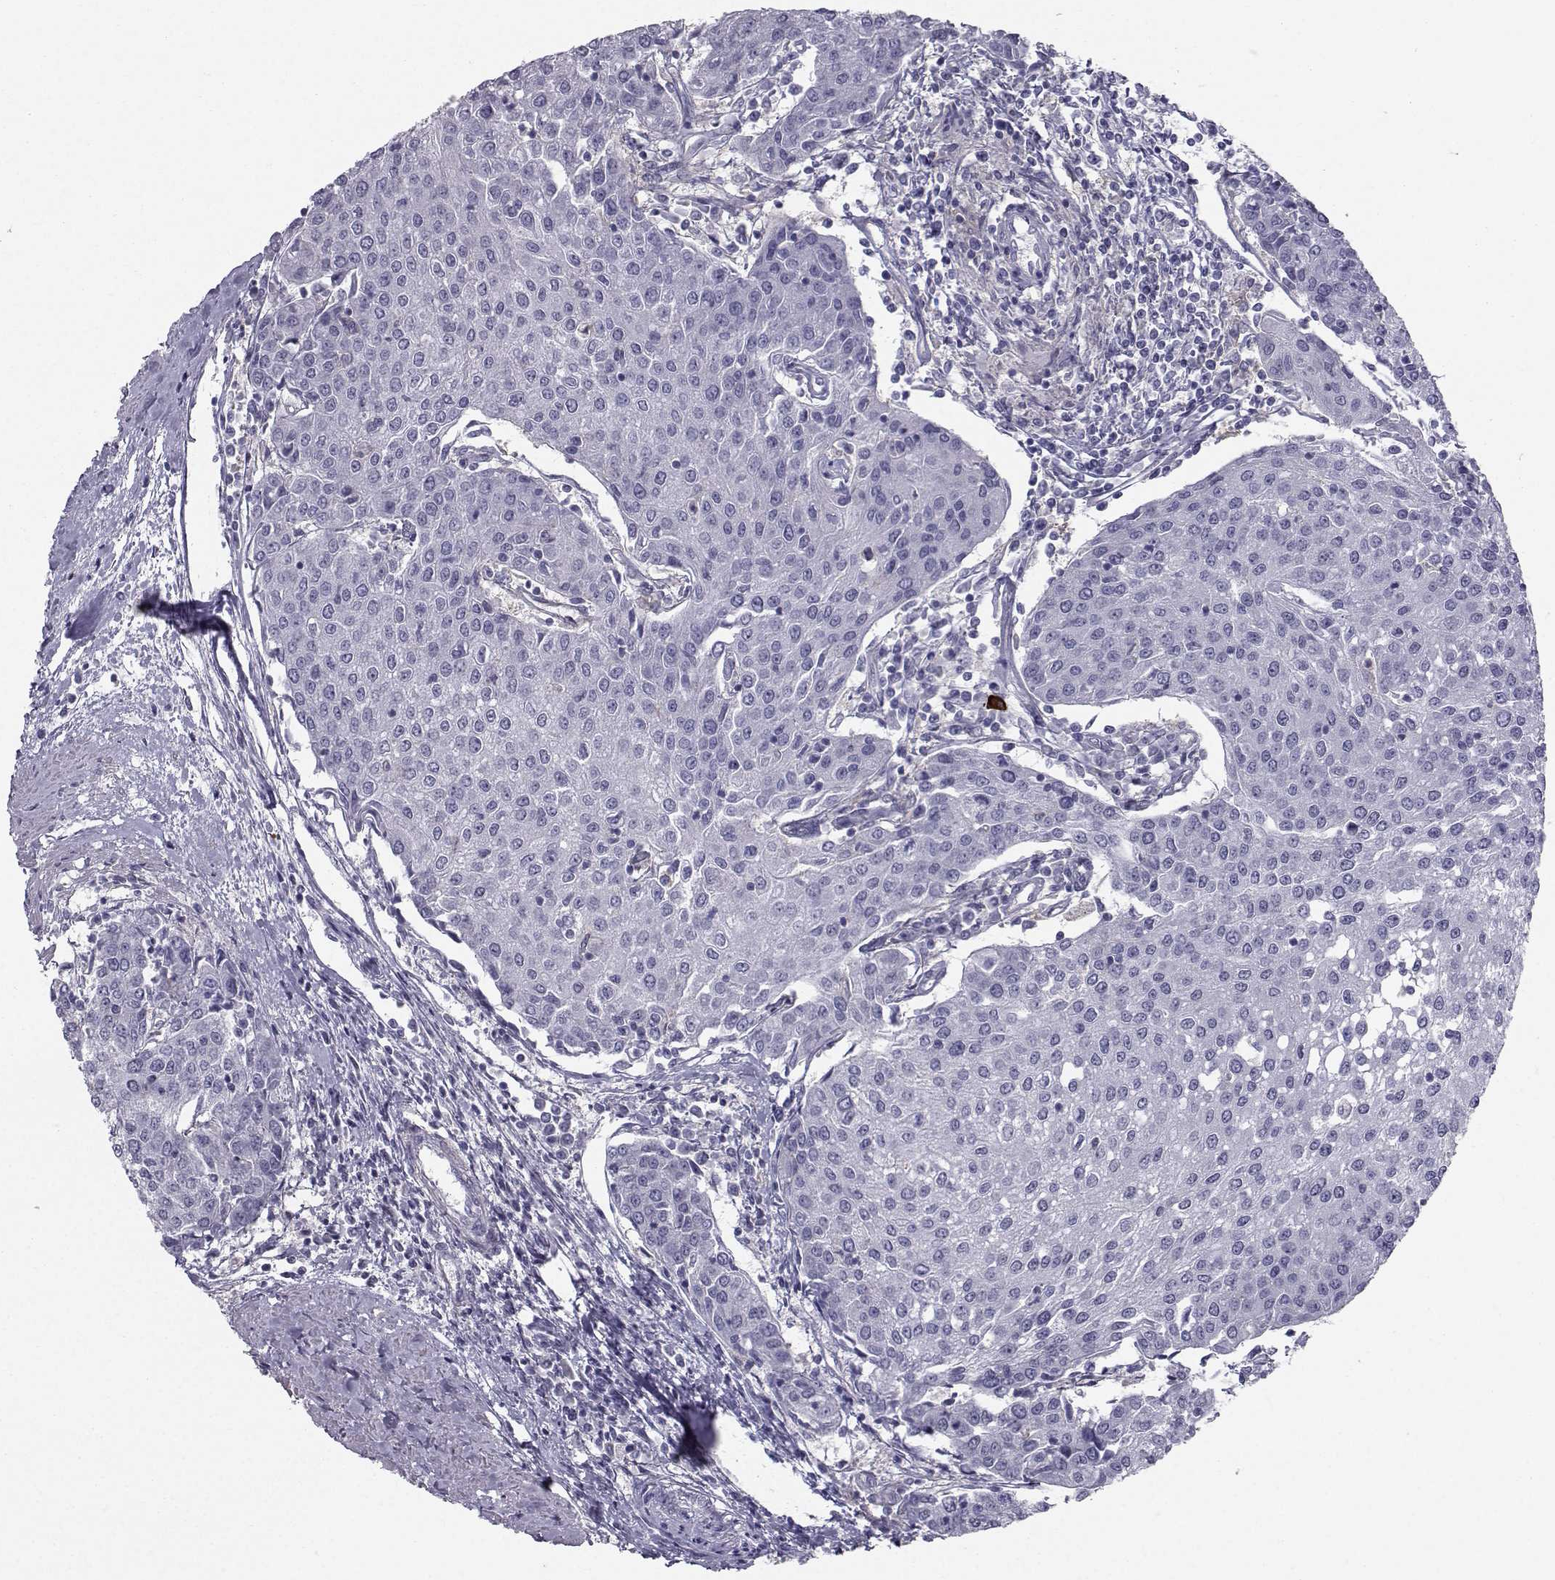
{"staining": {"intensity": "negative", "quantity": "none", "location": "none"}, "tissue": "urothelial cancer", "cell_type": "Tumor cells", "image_type": "cancer", "snomed": [{"axis": "morphology", "description": "Urothelial carcinoma, High grade"}, {"axis": "topography", "description": "Urinary bladder"}], "caption": "Image shows no significant protein expression in tumor cells of urothelial cancer.", "gene": "SPDYE4", "patient": {"sex": "female", "age": 85}}